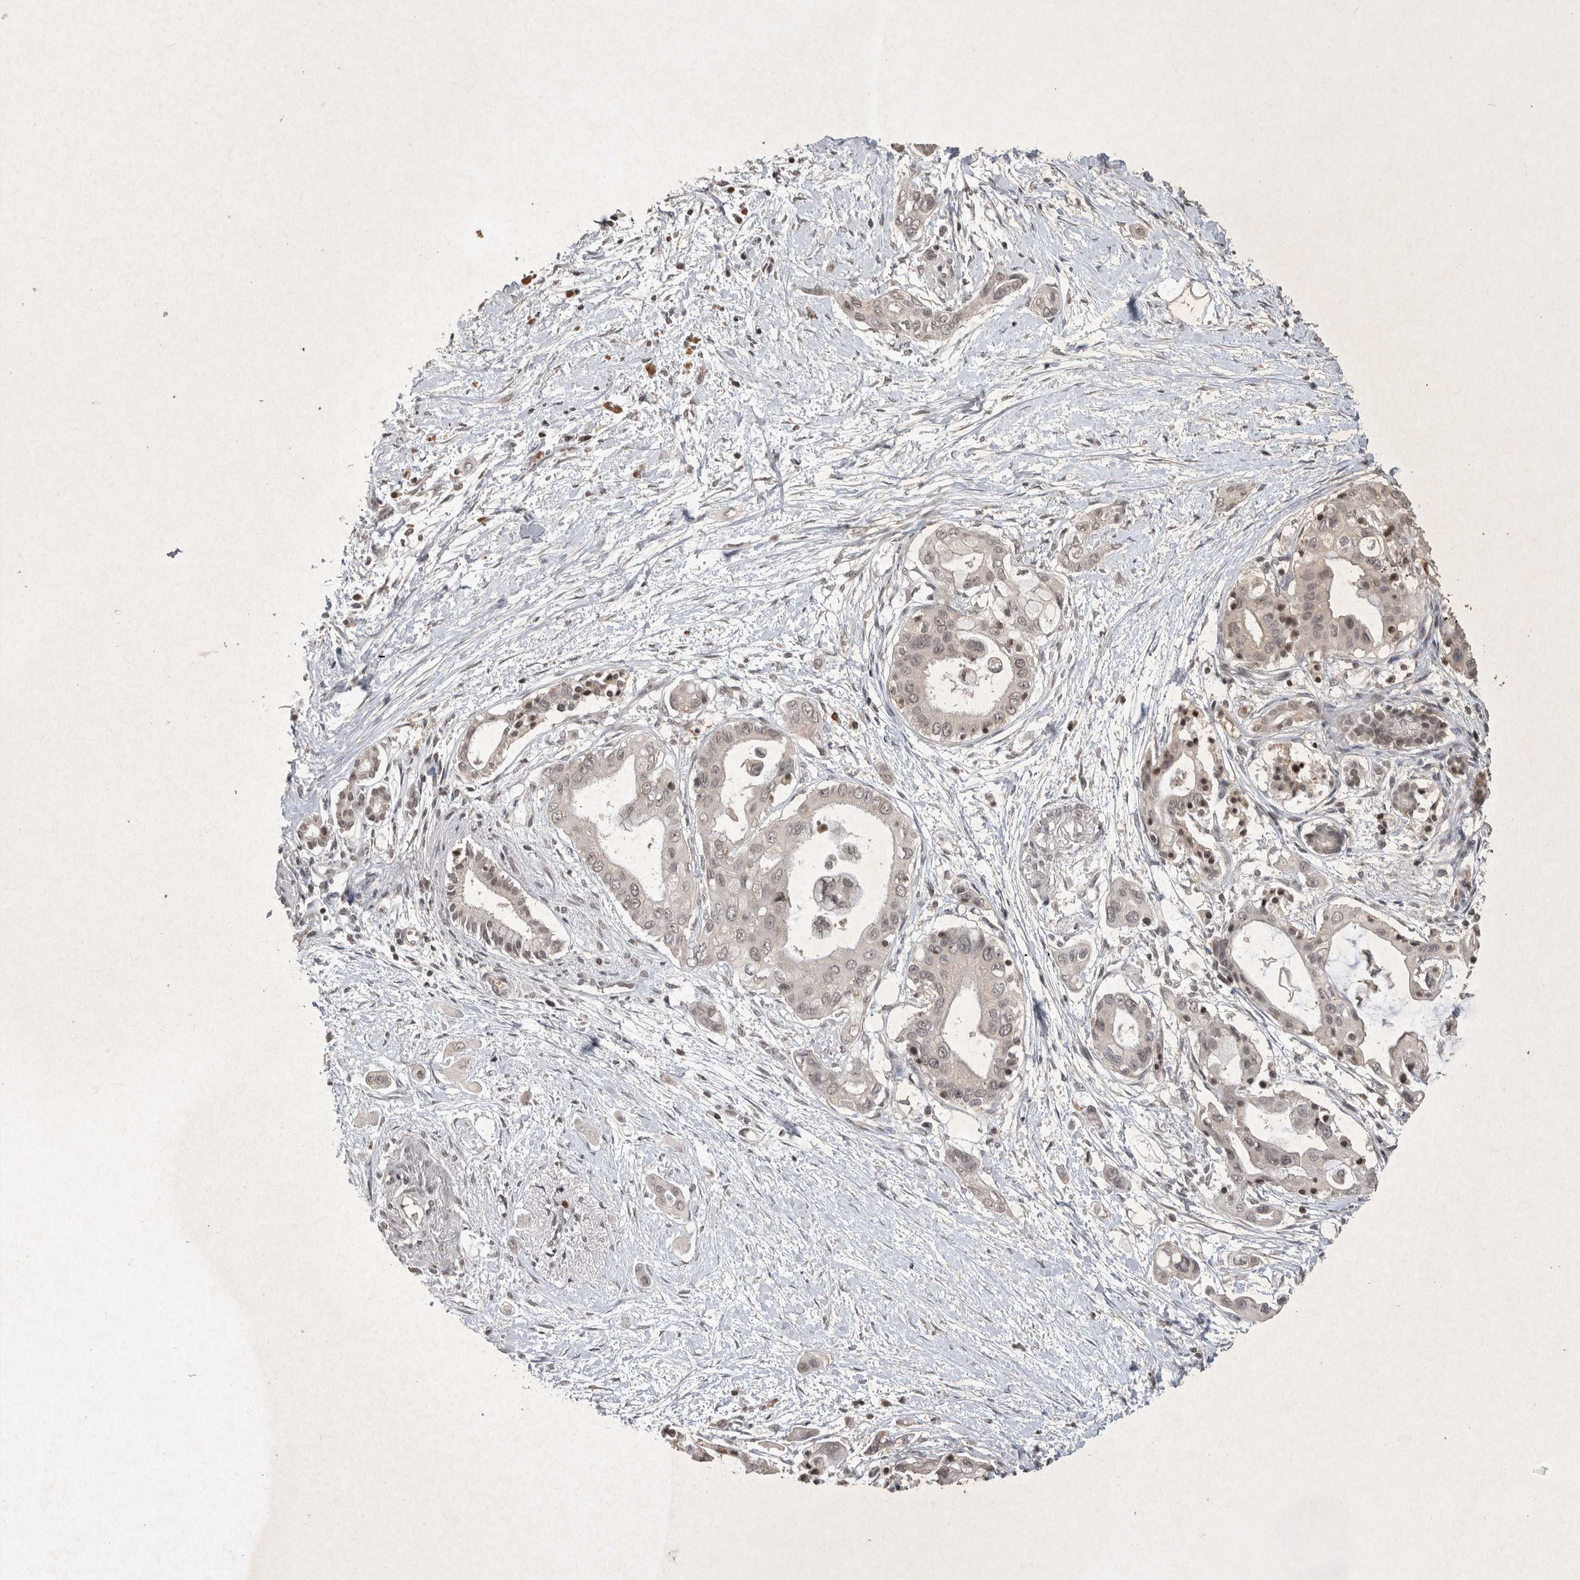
{"staining": {"intensity": "negative", "quantity": "none", "location": "none"}, "tissue": "pancreatic cancer", "cell_type": "Tumor cells", "image_type": "cancer", "snomed": [{"axis": "morphology", "description": "Adenocarcinoma, NOS"}, {"axis": "topography", "description": "Pancreas"}], "caption": "This is a image of immunohistochemistry staining of adenocarcinoma (pancreatic), which shows no staining in tumor cells.", "gene": "HRK", "patient": {"sex": "male", "age": 59}}